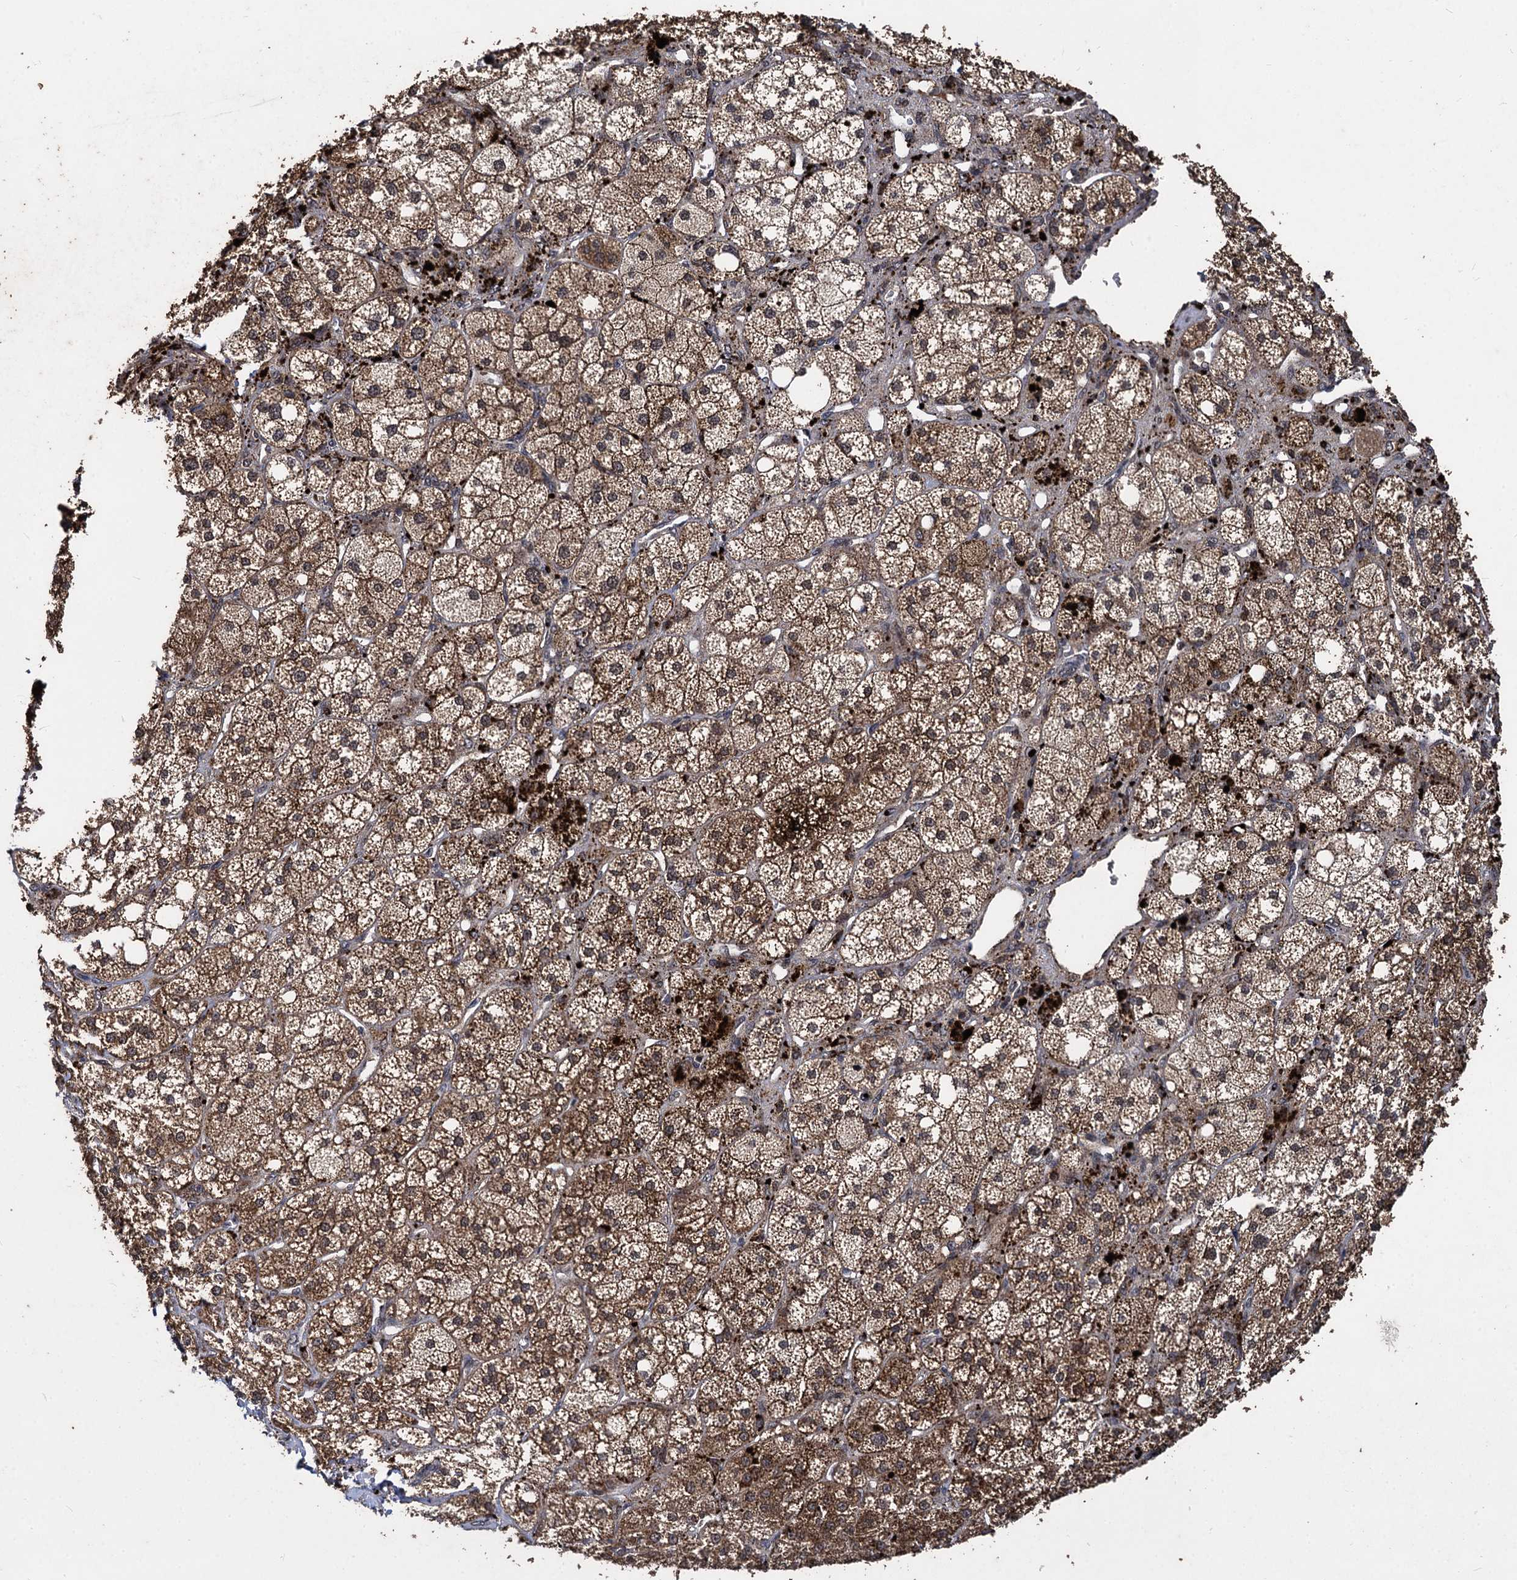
{"staining": {"intensity": "moderate", "quantity": ">75%", "location": "cytoplasmic/membranous"}, "tissue": "adrenal gland", "cell_type": "Glandular cells", "image_type": "normal", "snomed": [{"axis": "morphology", "description": "Normal tissue, NOS"}, {"axis": "topography", "description": "Adrenal gland"}], "caption": "Immunohistochemical staining of unremarkable adrenal gland shows medium levels of moderate cytoplasmic/membranous expression in about >75% of glandular cells.", "gene": "BCL2L2", "patient": {"sex": "male", "age": 61}}